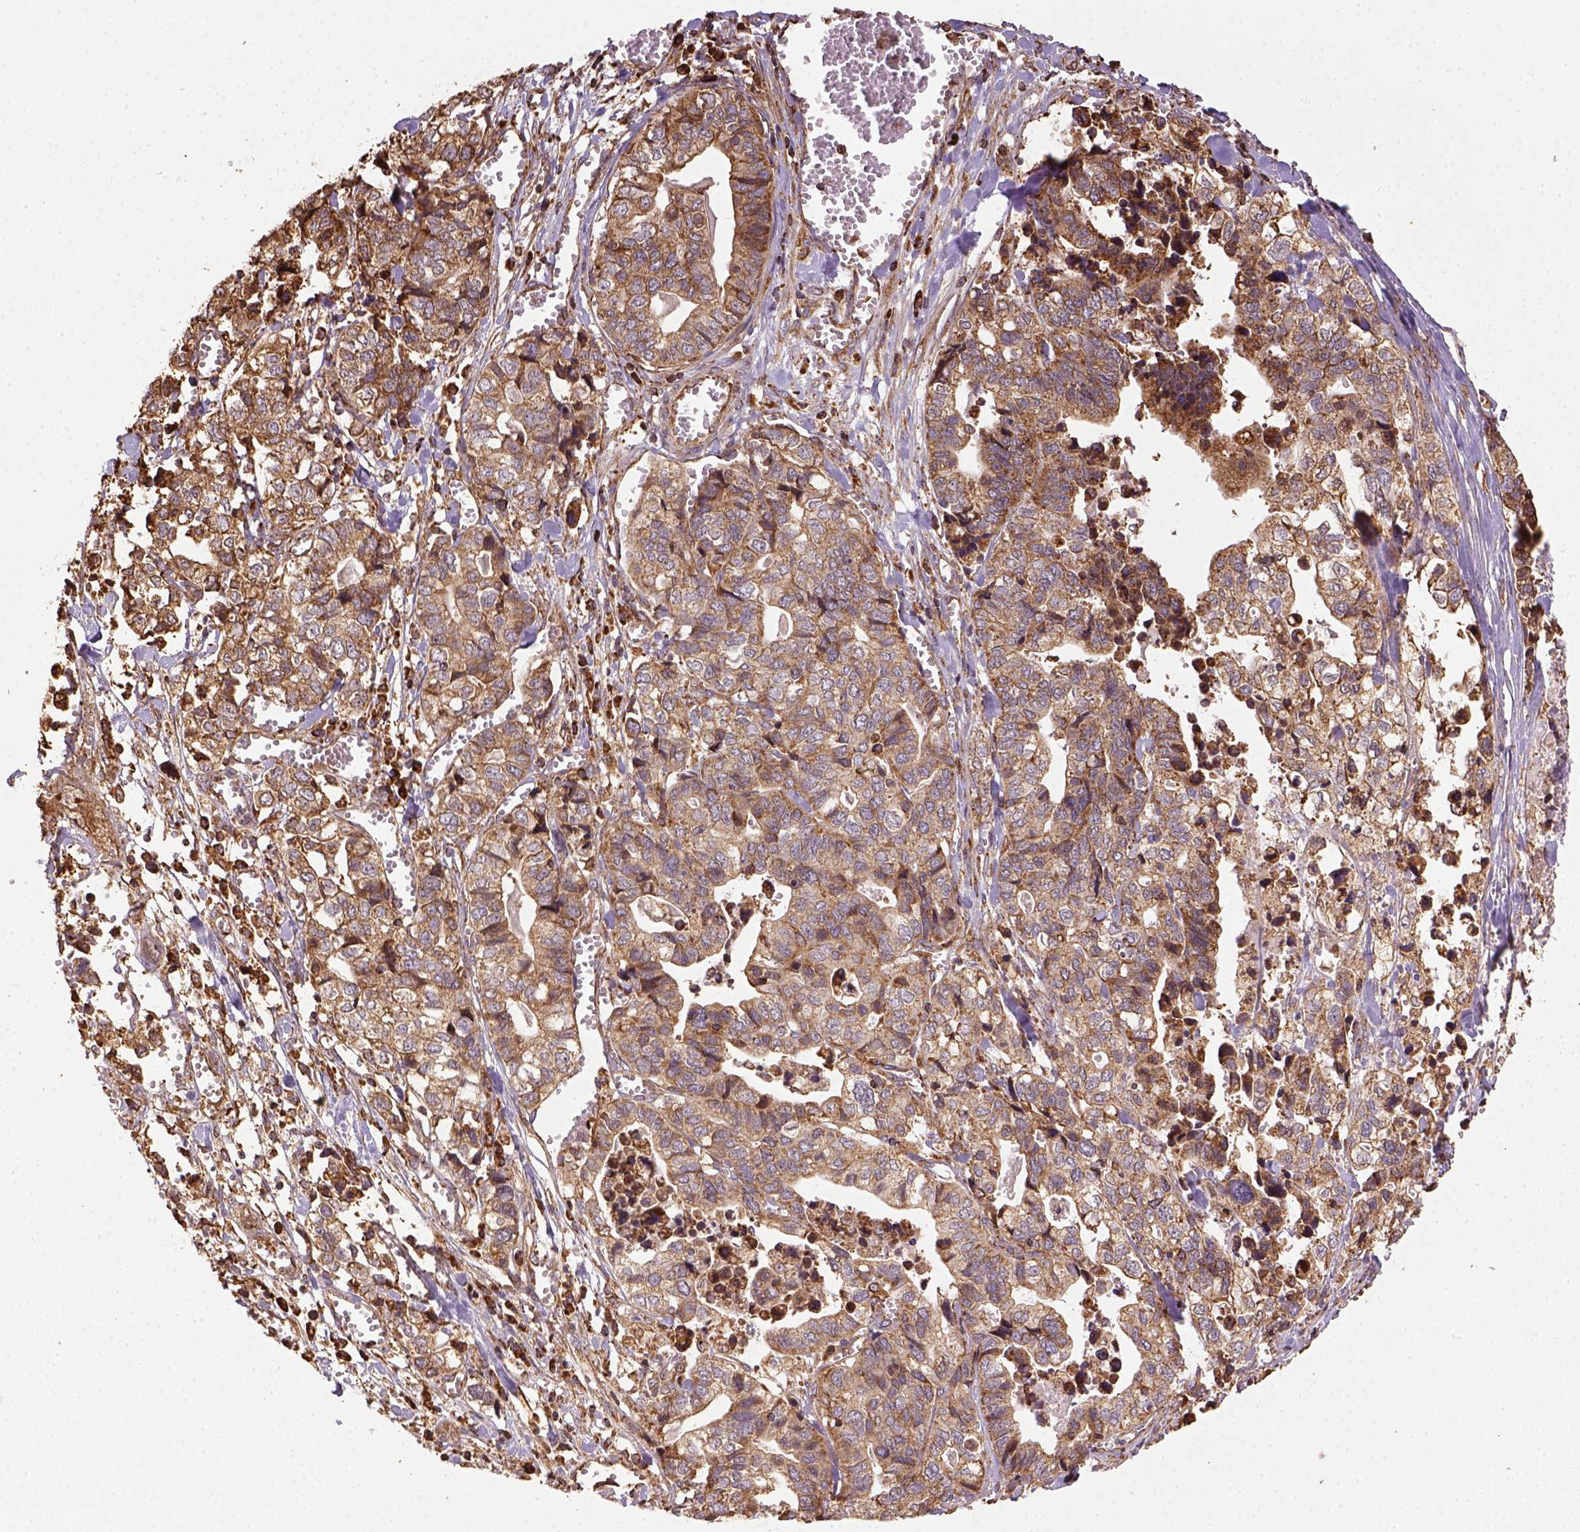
{"staining": {"intensity": "moderate", "quantity": ">75%", "location": "cytoplasmic/membranous"}, "tissue": "stomach cancer", "cell_type": "Tumor cells", "image_type": "cancer", "snomed": [{"axis": "morphology", "description": "Adenocarcinoma, NOS"}, {"axis": "topography", "description": "Stomach, upper"}], "caption": "Stomach adenocarcinoma stained with immunohistochemistry (IHC) exhibits moderate cytoplasmic/membranous positivity in about >75% of tumor cells. (brown staining indicates protein expression, while blue staining denotes nuclei).", "gene": "MAPK8IP3", "patient": {"sex": "female", "age": 67}}